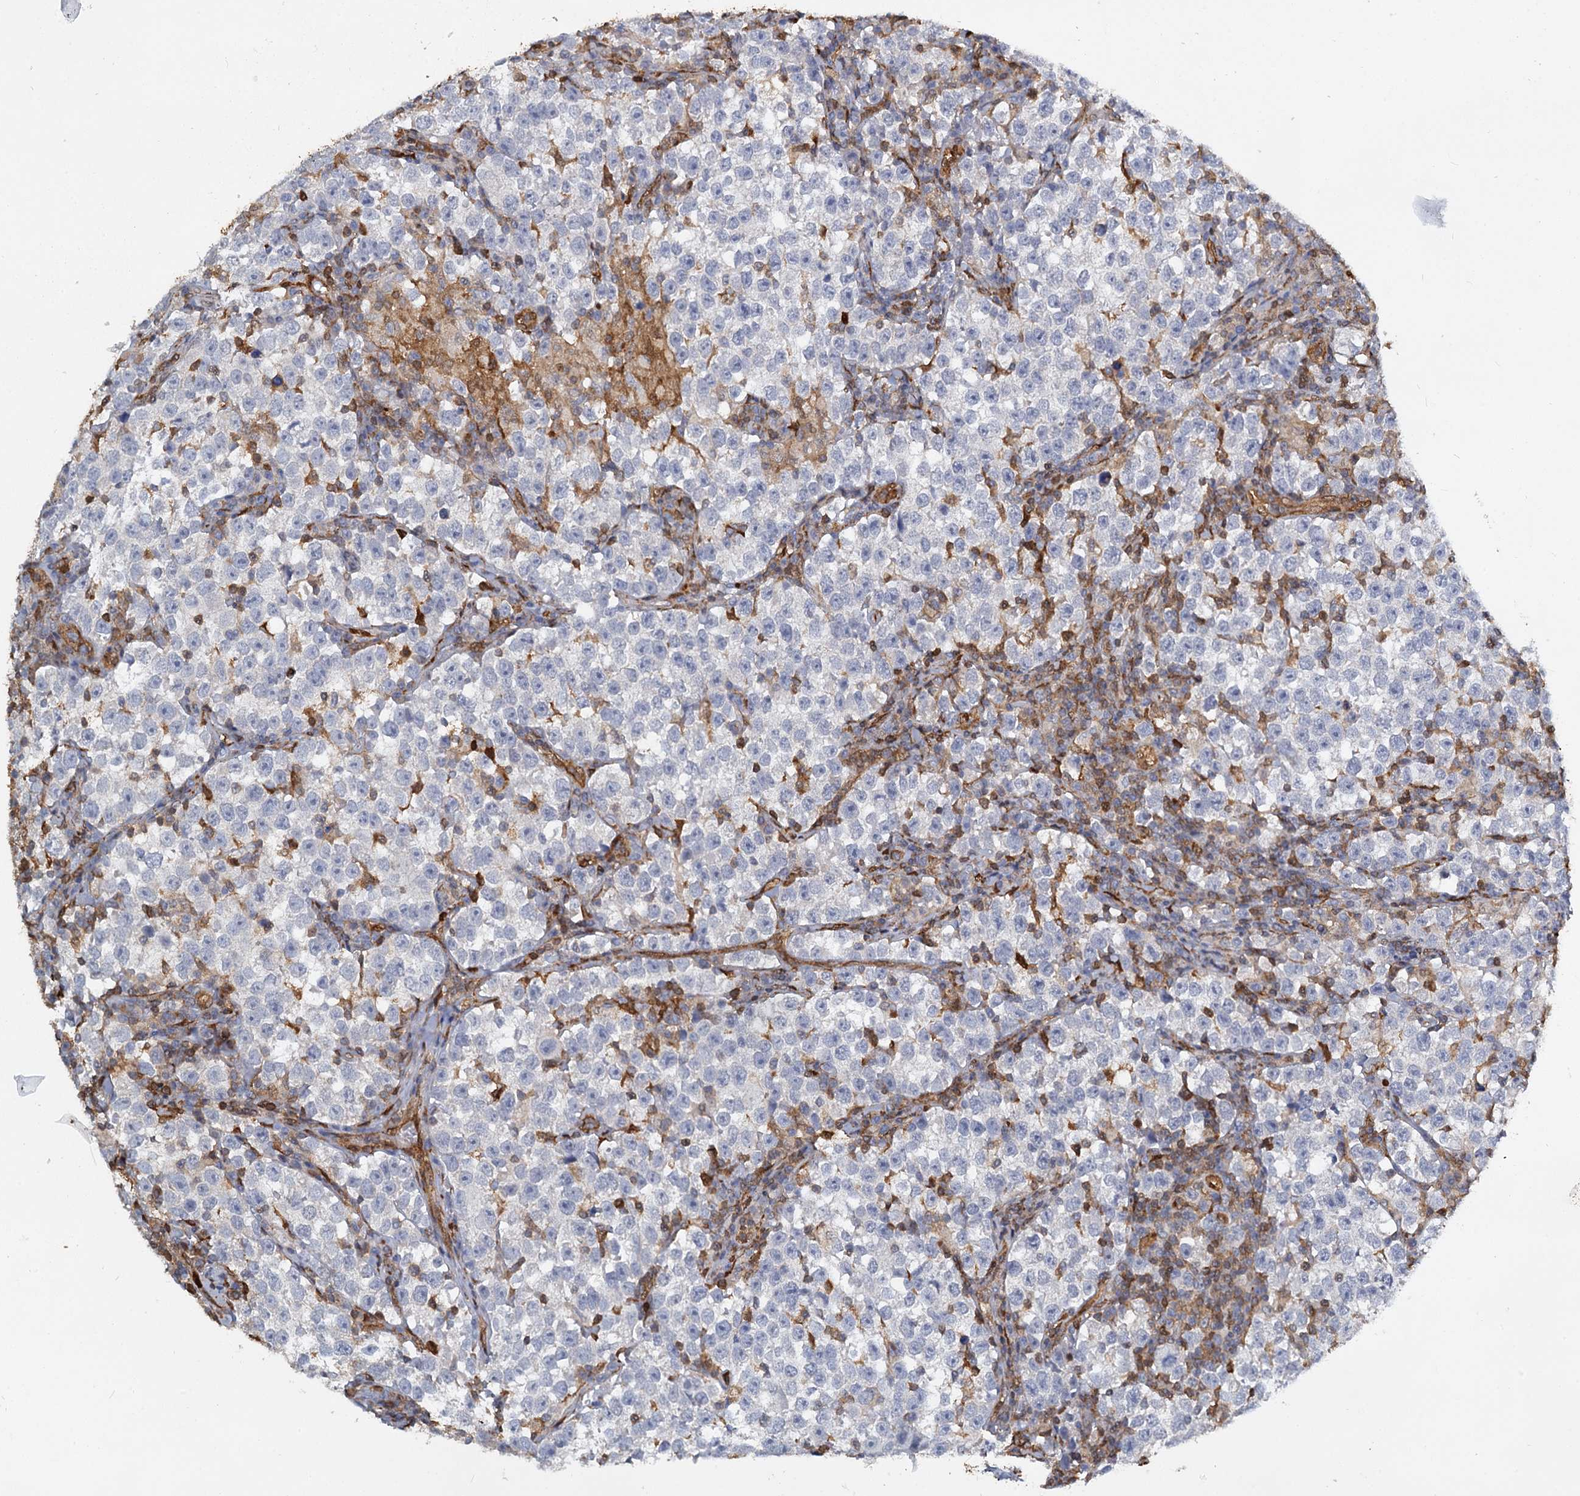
{"staining": {"intensity": "negative", "quantity": "none", "location": "none"}, "tissue": "testis cancer", "cell_type": "Tumor cells", "image_type": "cancer", "snomed": [{"axis": "morphology", "description": "Normal tissue, NOS"}, {"axis": "morphology", "description": "Seminoma, NOS"}, {"axis": "topography", "description": "Testis"}], "caption": "Micrograph shows no protein staining in tumor cells of testis cancer (seminoma) tissue. (Stains: DAB IHC with hematoxylin counter stain, Microscopy: brightfield microscopy at high magnification).", "gene": "S100A6", "patient": {"sex": "male", "age": 43}}